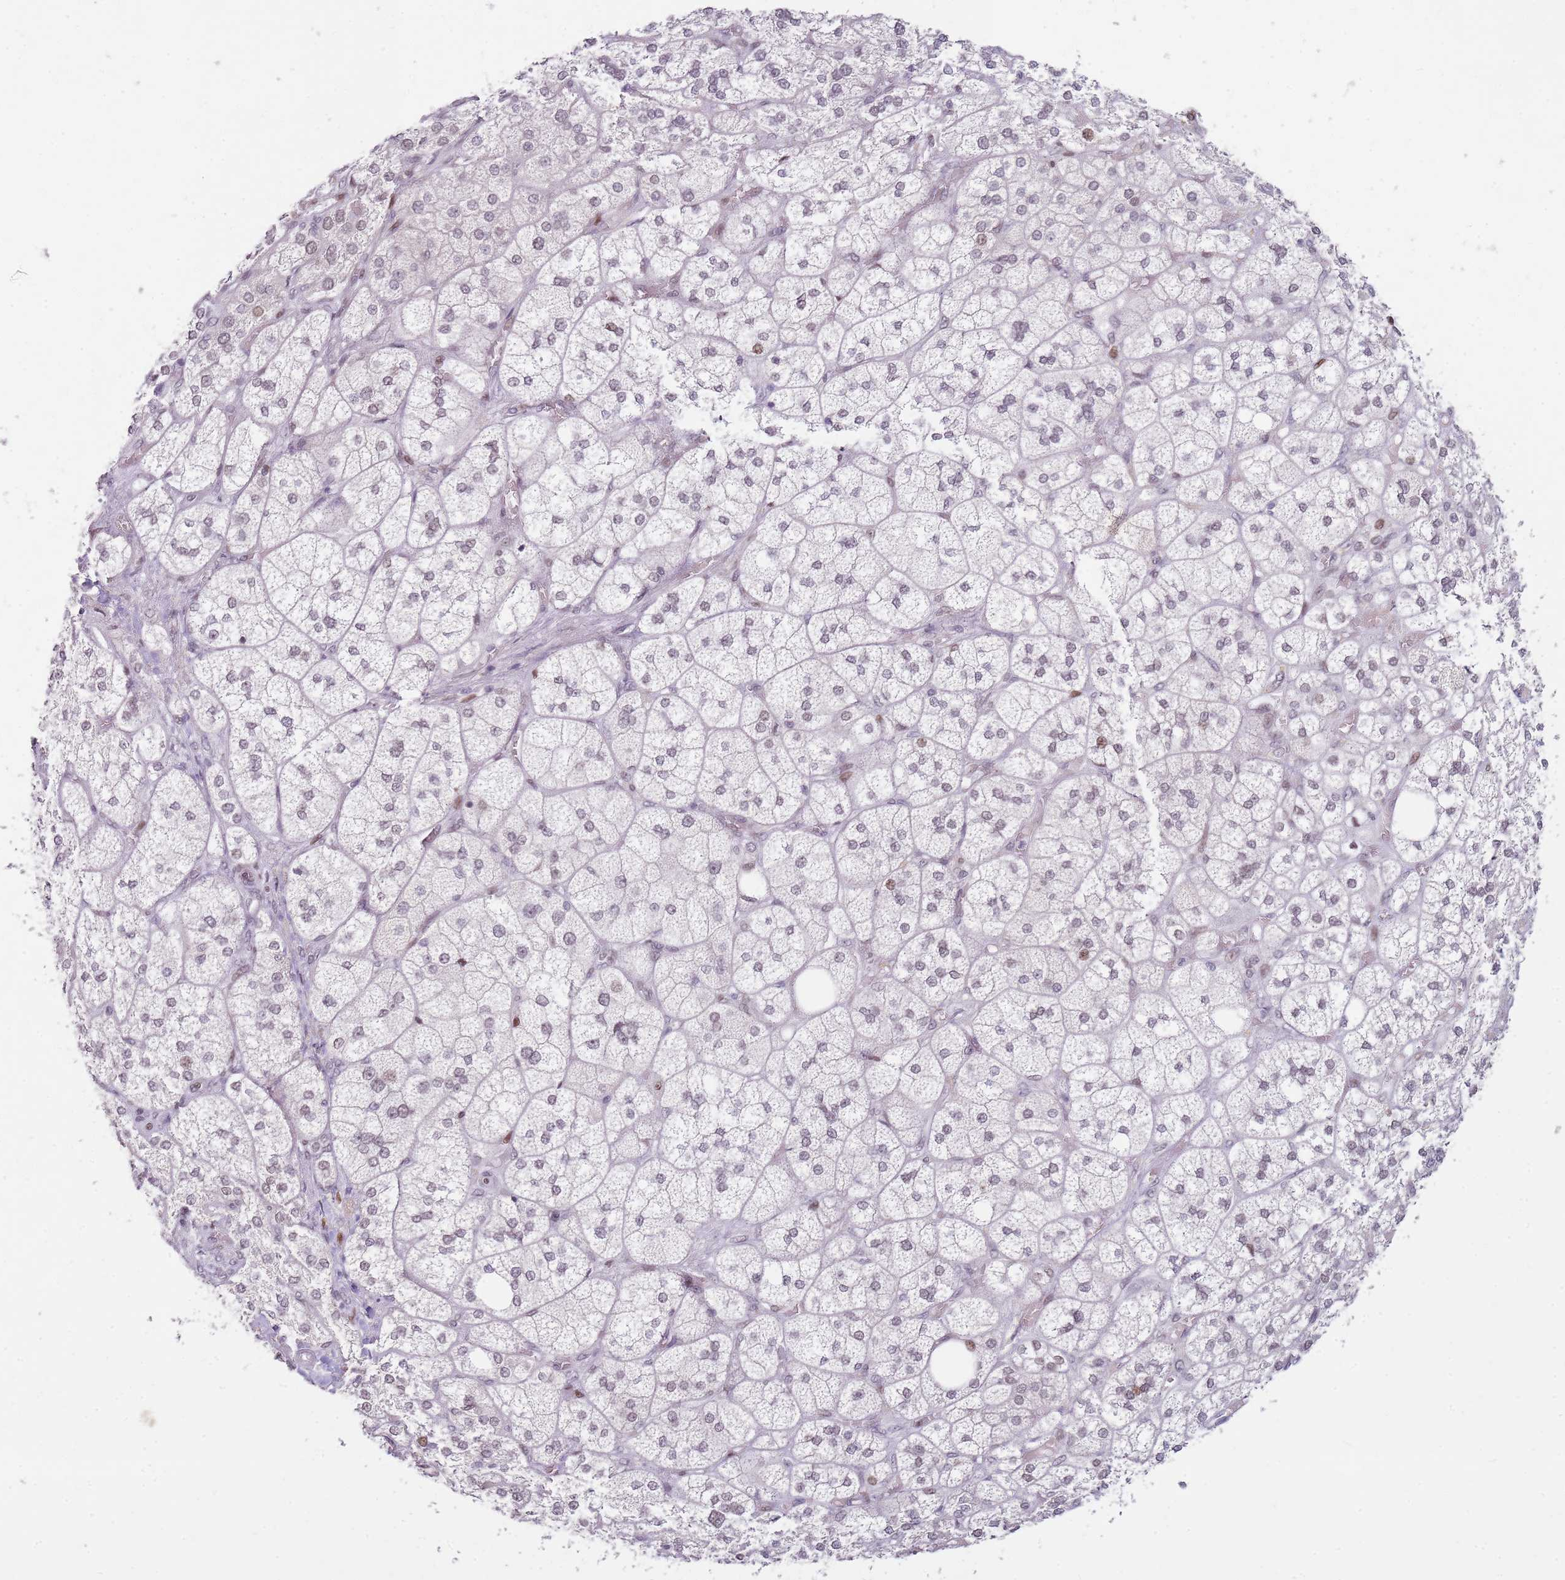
{"staining": {"intensity": "moderate", "quantity": "25%-75%", "location": "nuclear"}, "tissue": "adrenal gland", "cell_type": "Glandular cells", "image_type": "normal", "snomed": [{"axis": "morphology", "description": "Normal tissue, NOS"}, {"axis": "topography", "description": "Adrenal gland"}], "caption": "This is an image of IHC staining of benign adrenal gland, which shows moderate positivity in the nuclear of glandular cells.", "gene": "PHC2", "patient": {"sex": "male", "age": 61}}